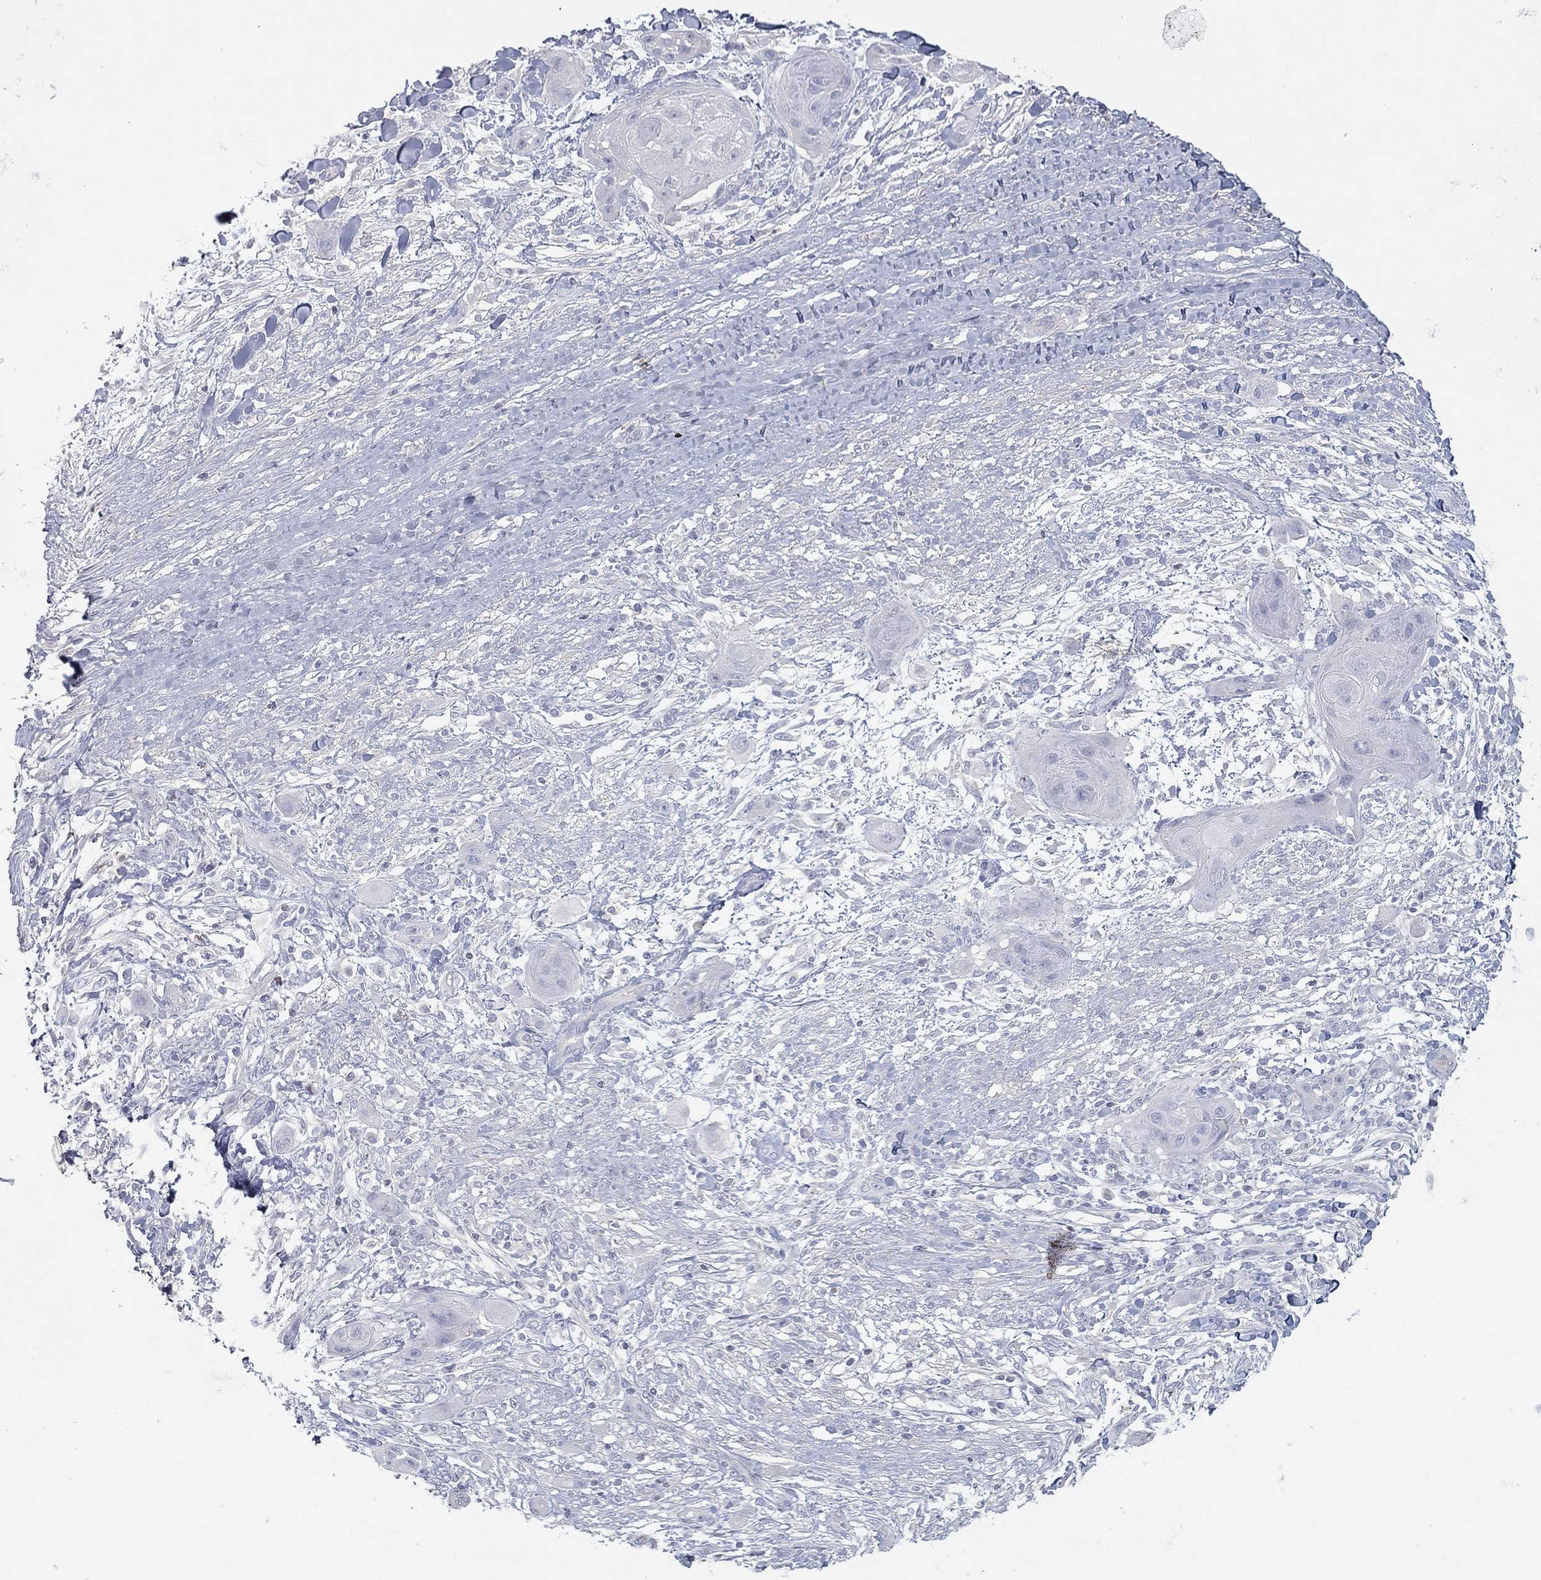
{"staining": {"intensity": "negative", "quantity": "none", "location": "none"}, "tissue": "skin cancer", "cell_type": "Tumor cells", "image_type": "cancer", "snomed": [{"axis": "morphology", "description": "Squamous cell carcinoma, NOS"}, {"axis": "topography", "description": "Skin"}], "caption": "Immunohistochemical staining of human squamous cell carcinoma (skin) demonstrates no significant expression in tumor cells. Nuclei are stained in blue.", "gene": "CPT1B", "patient": {"sex": "male", "age": 62}}